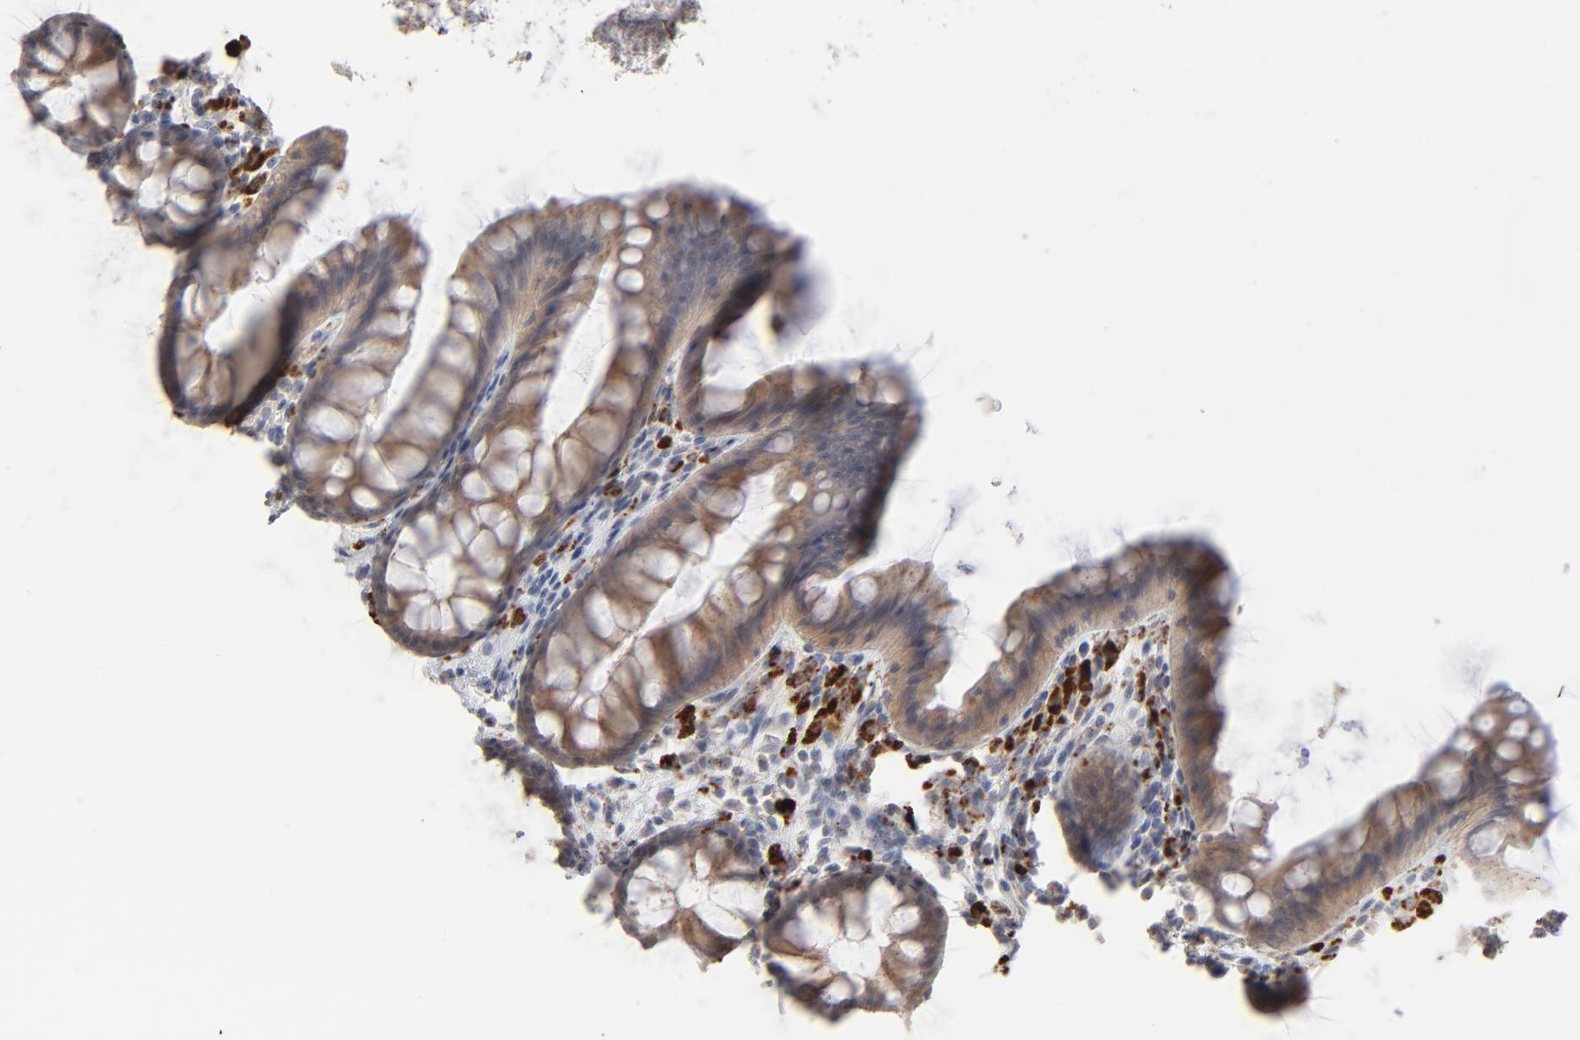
{"staining": {"intensity": "weak", "quantity": "25%-75%", "location": "cytoplasmic/membranous"}, "tissue": "colon", "cell_type": "Endothelial cells", "image_type": "normal", "snomed": [{"axis": "morphology", "description": "Normal tissue, NOS"}, {"axis": "topography", "description": "Smooth muscle"}, {"axis": "topography", "description": "Colon"}], "caption": "IHC photomicrograph of normal colon stained for a protein (brown), which displays low levels of weak cytoplasmic/membranous staining in about 25%-75% of endothelial cells.", "gene": "POMT2", "patient": {"sex": "male", "age": 67}}